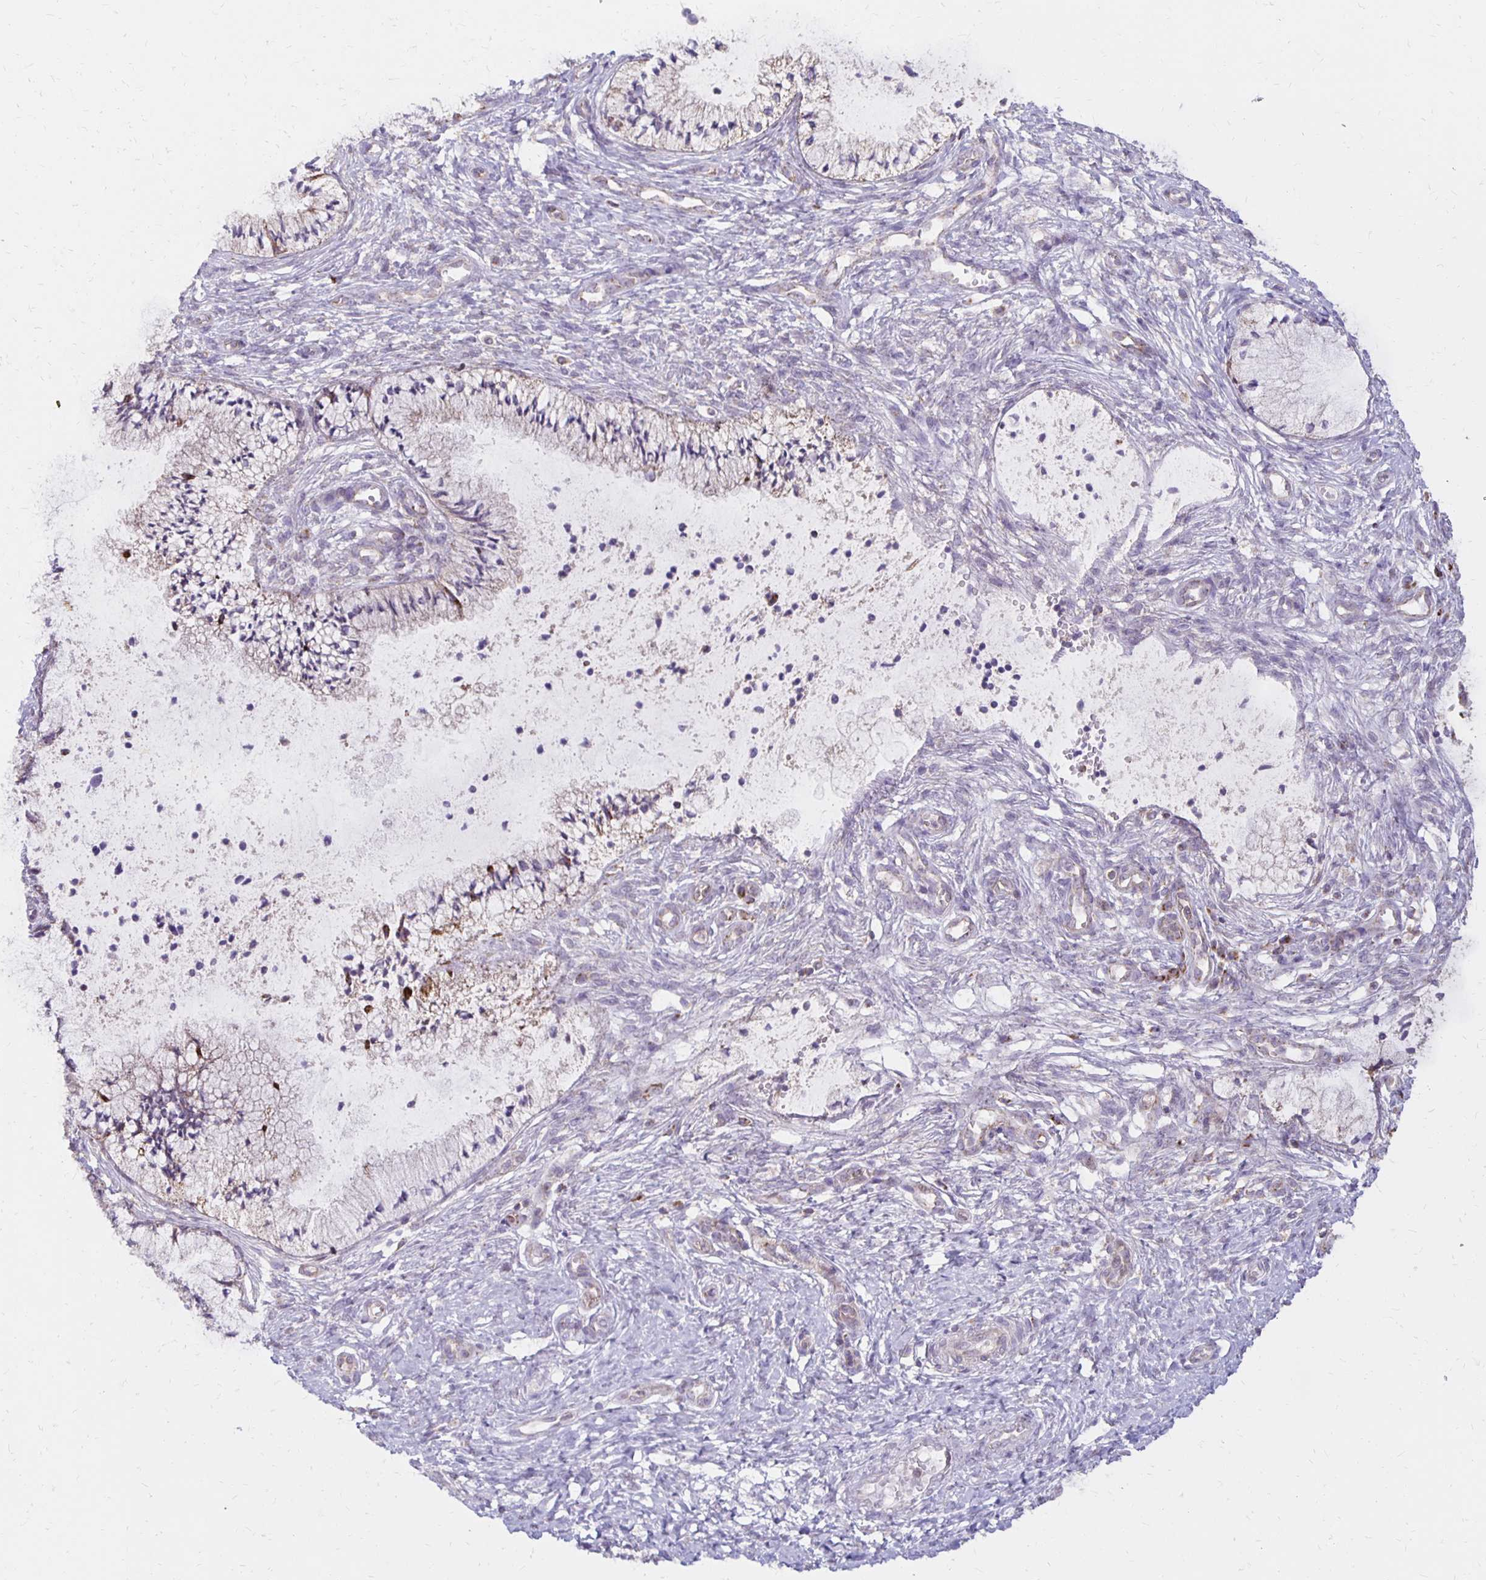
{"staining": {"intensity": "strong", "quantity": "<25%", "location": "cytoplasmic/membranous"}, "tissue": "cervix", "cell_type": "Glandular cells", "image_type": "normal", "snomed": [{"axis": "morphology", "description": "Normal tissue, NOS"}, {"axis": "topography", "description": "Cervix"}], "caption": "Immunohistochemistry (IHC) photomicrograph of unremarkable cervix: cervix stained using IHC shows medium levels of strong protein expression localized specifically in the cytoplasmic/membranous of glandular cells, appearing as a cytoplasmic/membranous brown color.", "gene": "IER3", "patient": {"sex": "female", "age": 37}}